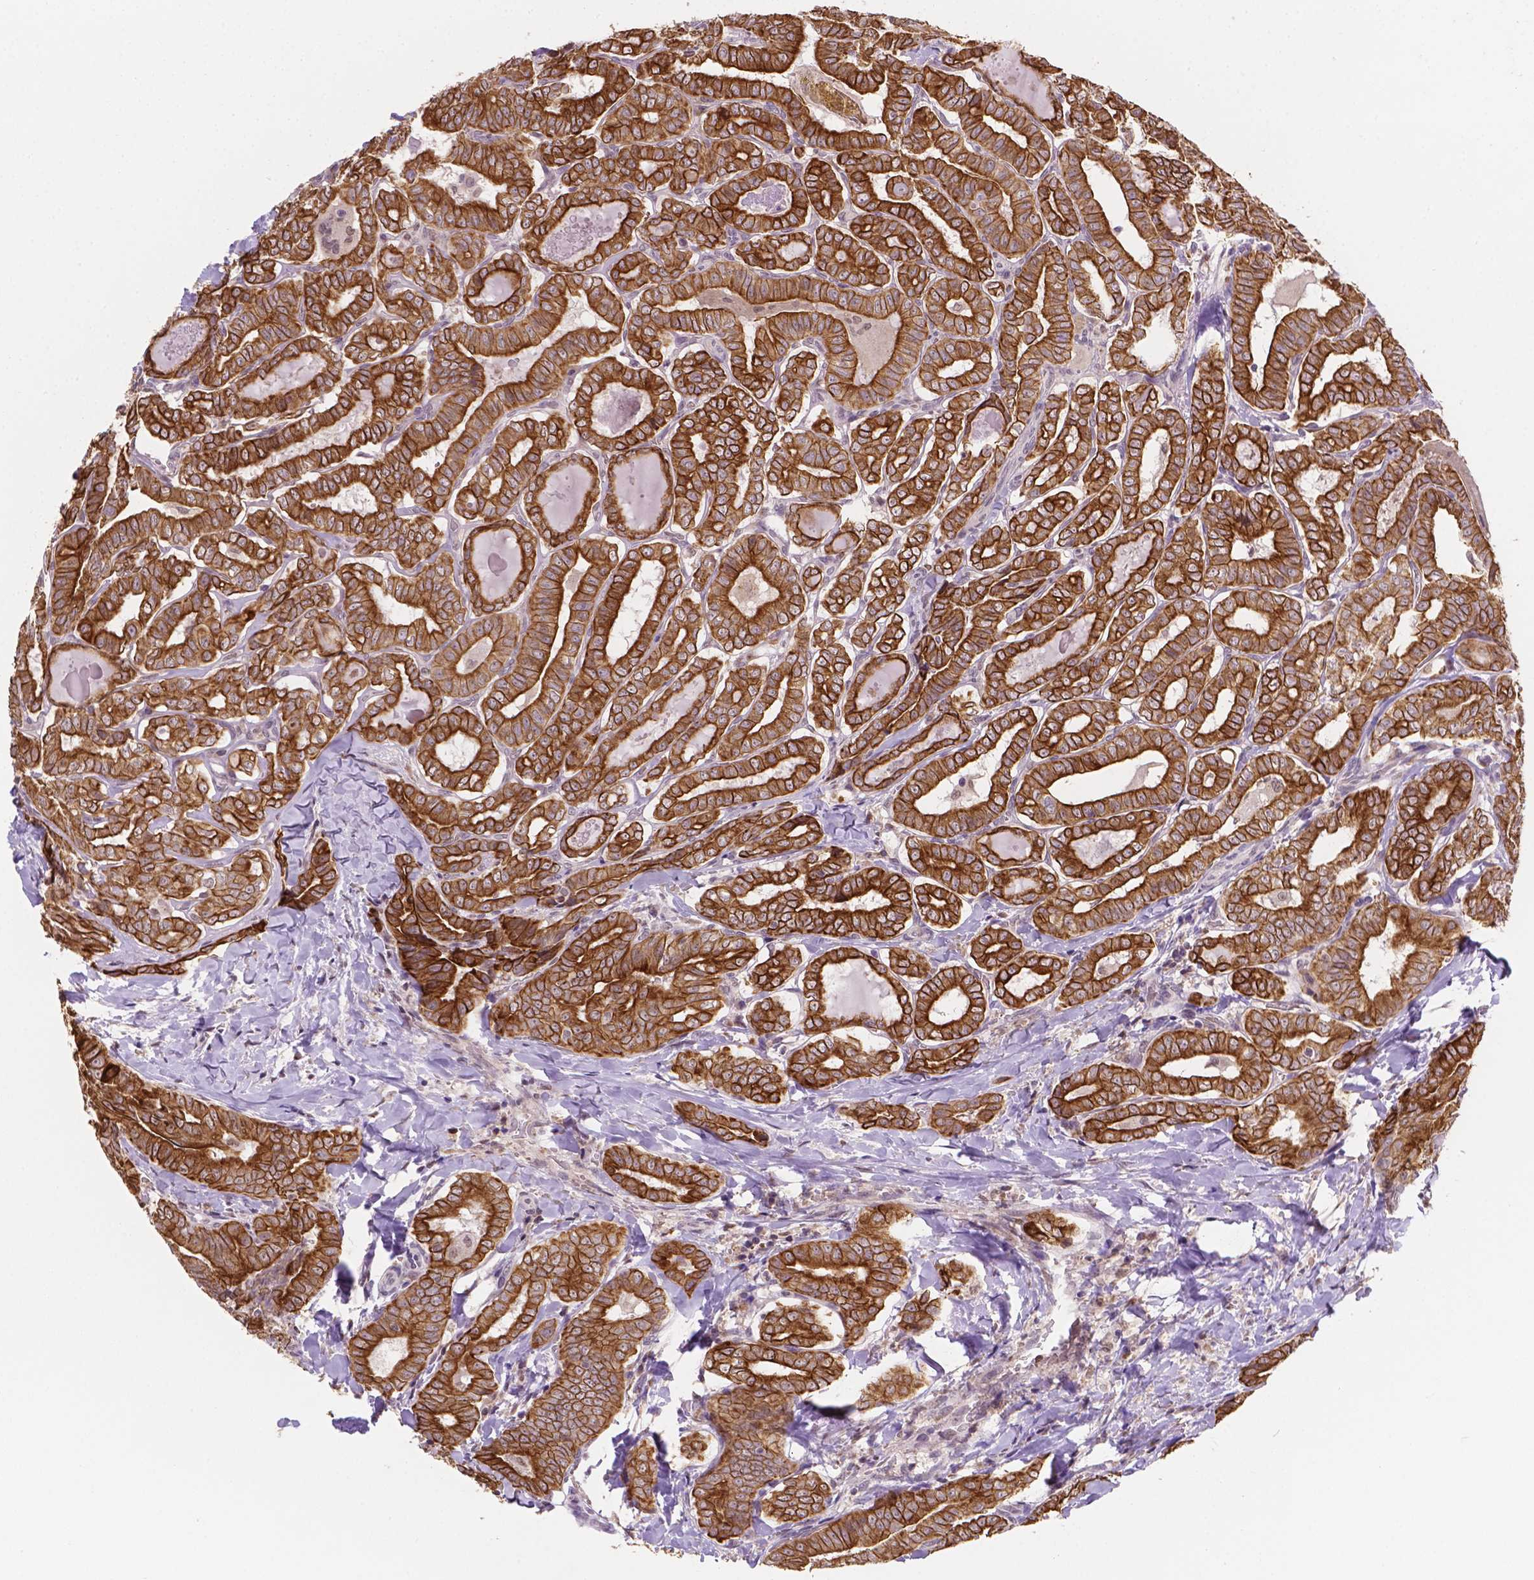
{"staining": {"intensity": "strong", "quantity": ">75%", "location": "cytoplasmic/membranous"}, "tissue": "thyroid cancer", "cell_type": "Tumor cells", "image_type": "cancer", "snomed": [{"axis": "morphology", "description": "Papillary adenocarcinoma, NOS"}, {"axis": "morphology", "description": "Papillary adenoma metastatic"}, {"axis": "topography", "description": "Thyroid gland"}], "caption": "Tumor cells reveal high levels of strong cytoplasmic/membranous expression in about >75% of cells in human thyroid cancer. The staining was performed using DAB (3,3'-diaminobenzidine) to visualize the protein expression in brown, while the nuclei were stained in blue with hematoxylin (Magnification: 20x).", "gene": "SHLD3", "patient": {"sex": "female", "age": 50}}